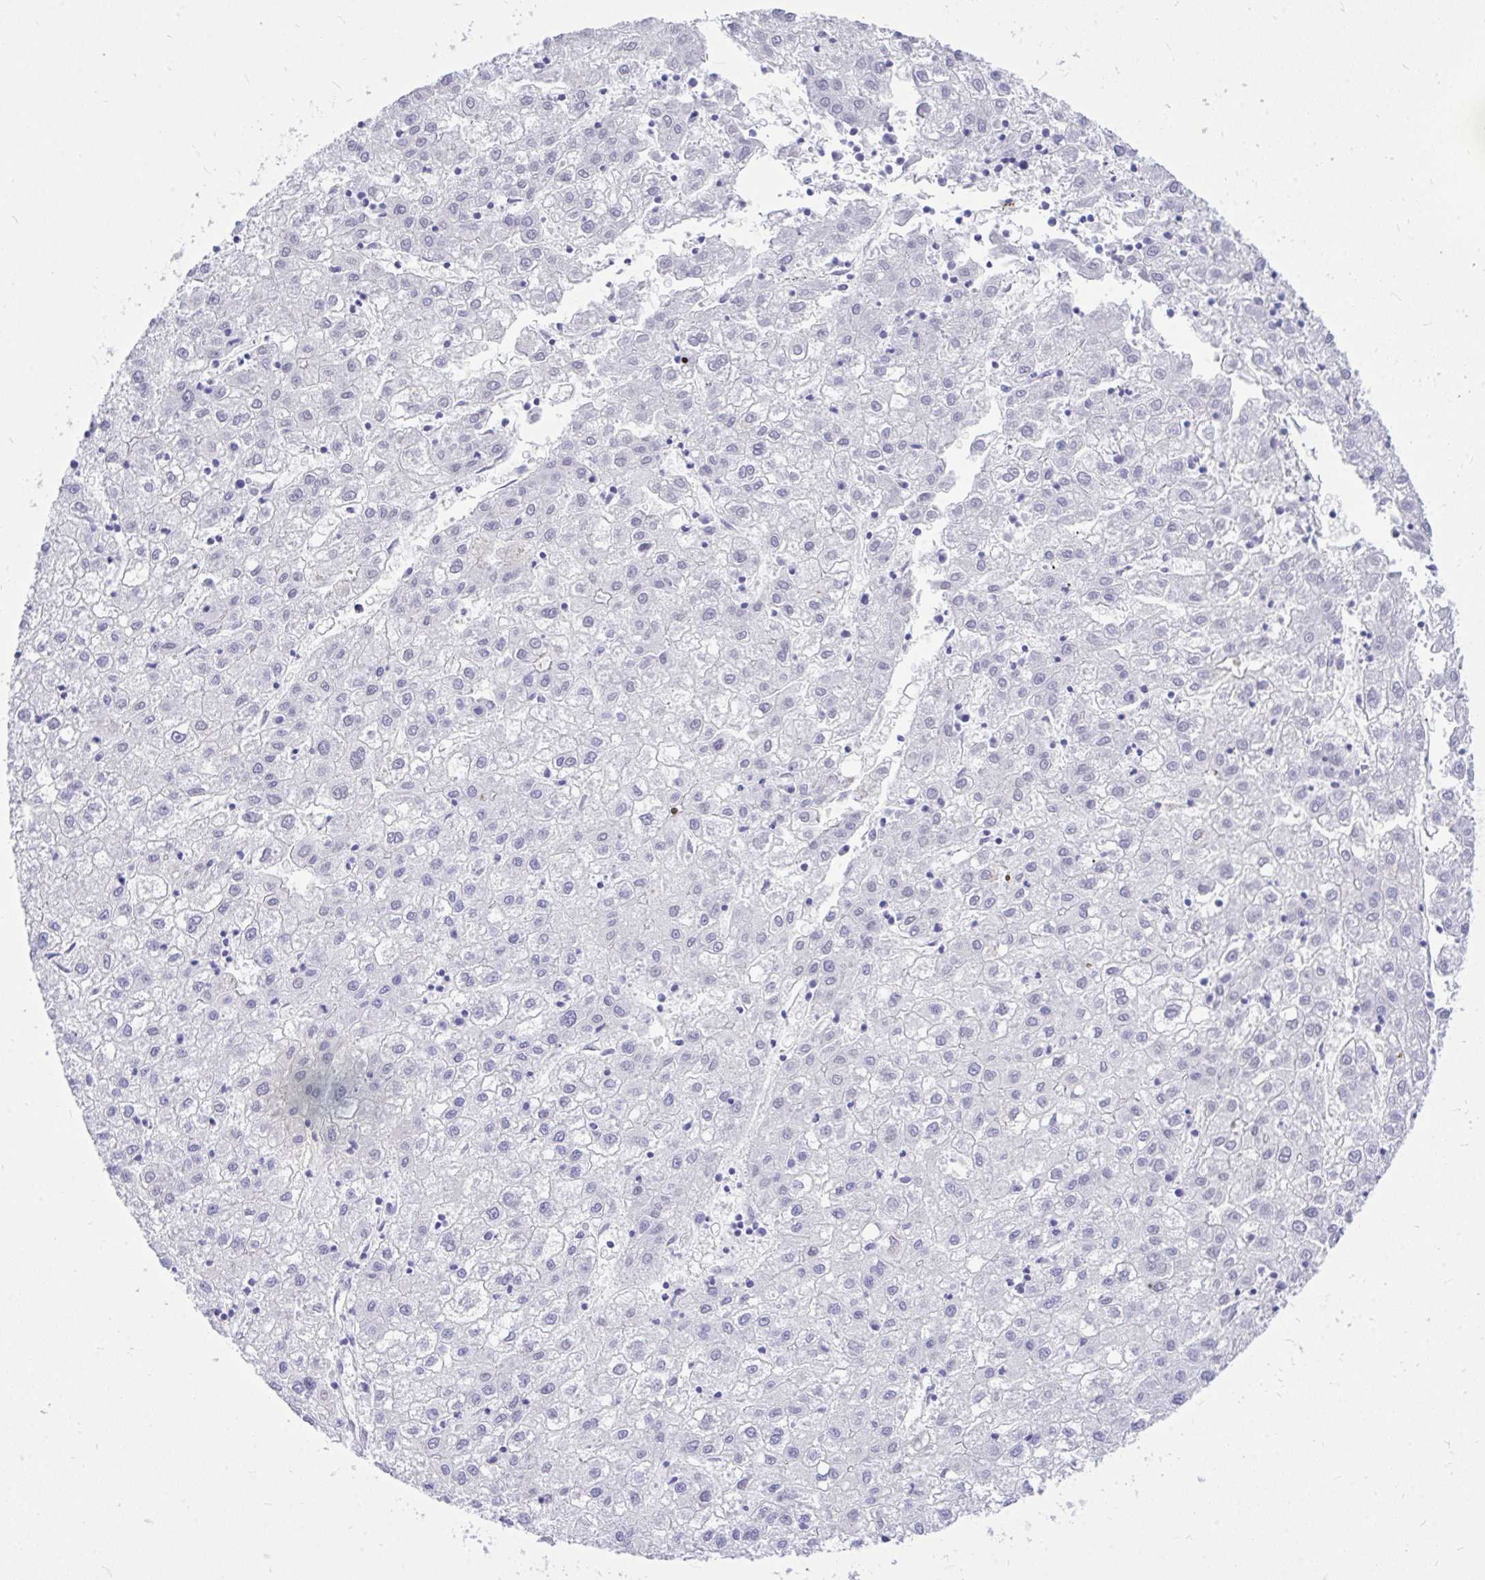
{"staining": {"intensity": "negative", "quantity": "none", "location": "none"}, "tissue": "liver cancer", "cell_type": "Tumor cells", "image_type": "cancer", "snomed": [{"axis": "morphology", "description": "Carcinoma, Hepatocellular, NOS"}, {"axis": "topography", "description": "Liver"}], "caption": "The photomicrograph reveals no staining of tumor cells in liver cancer (hepatocellular carcinoma).", "gene": "MON1A", "patient": {"sex": "male", "age": 72}}